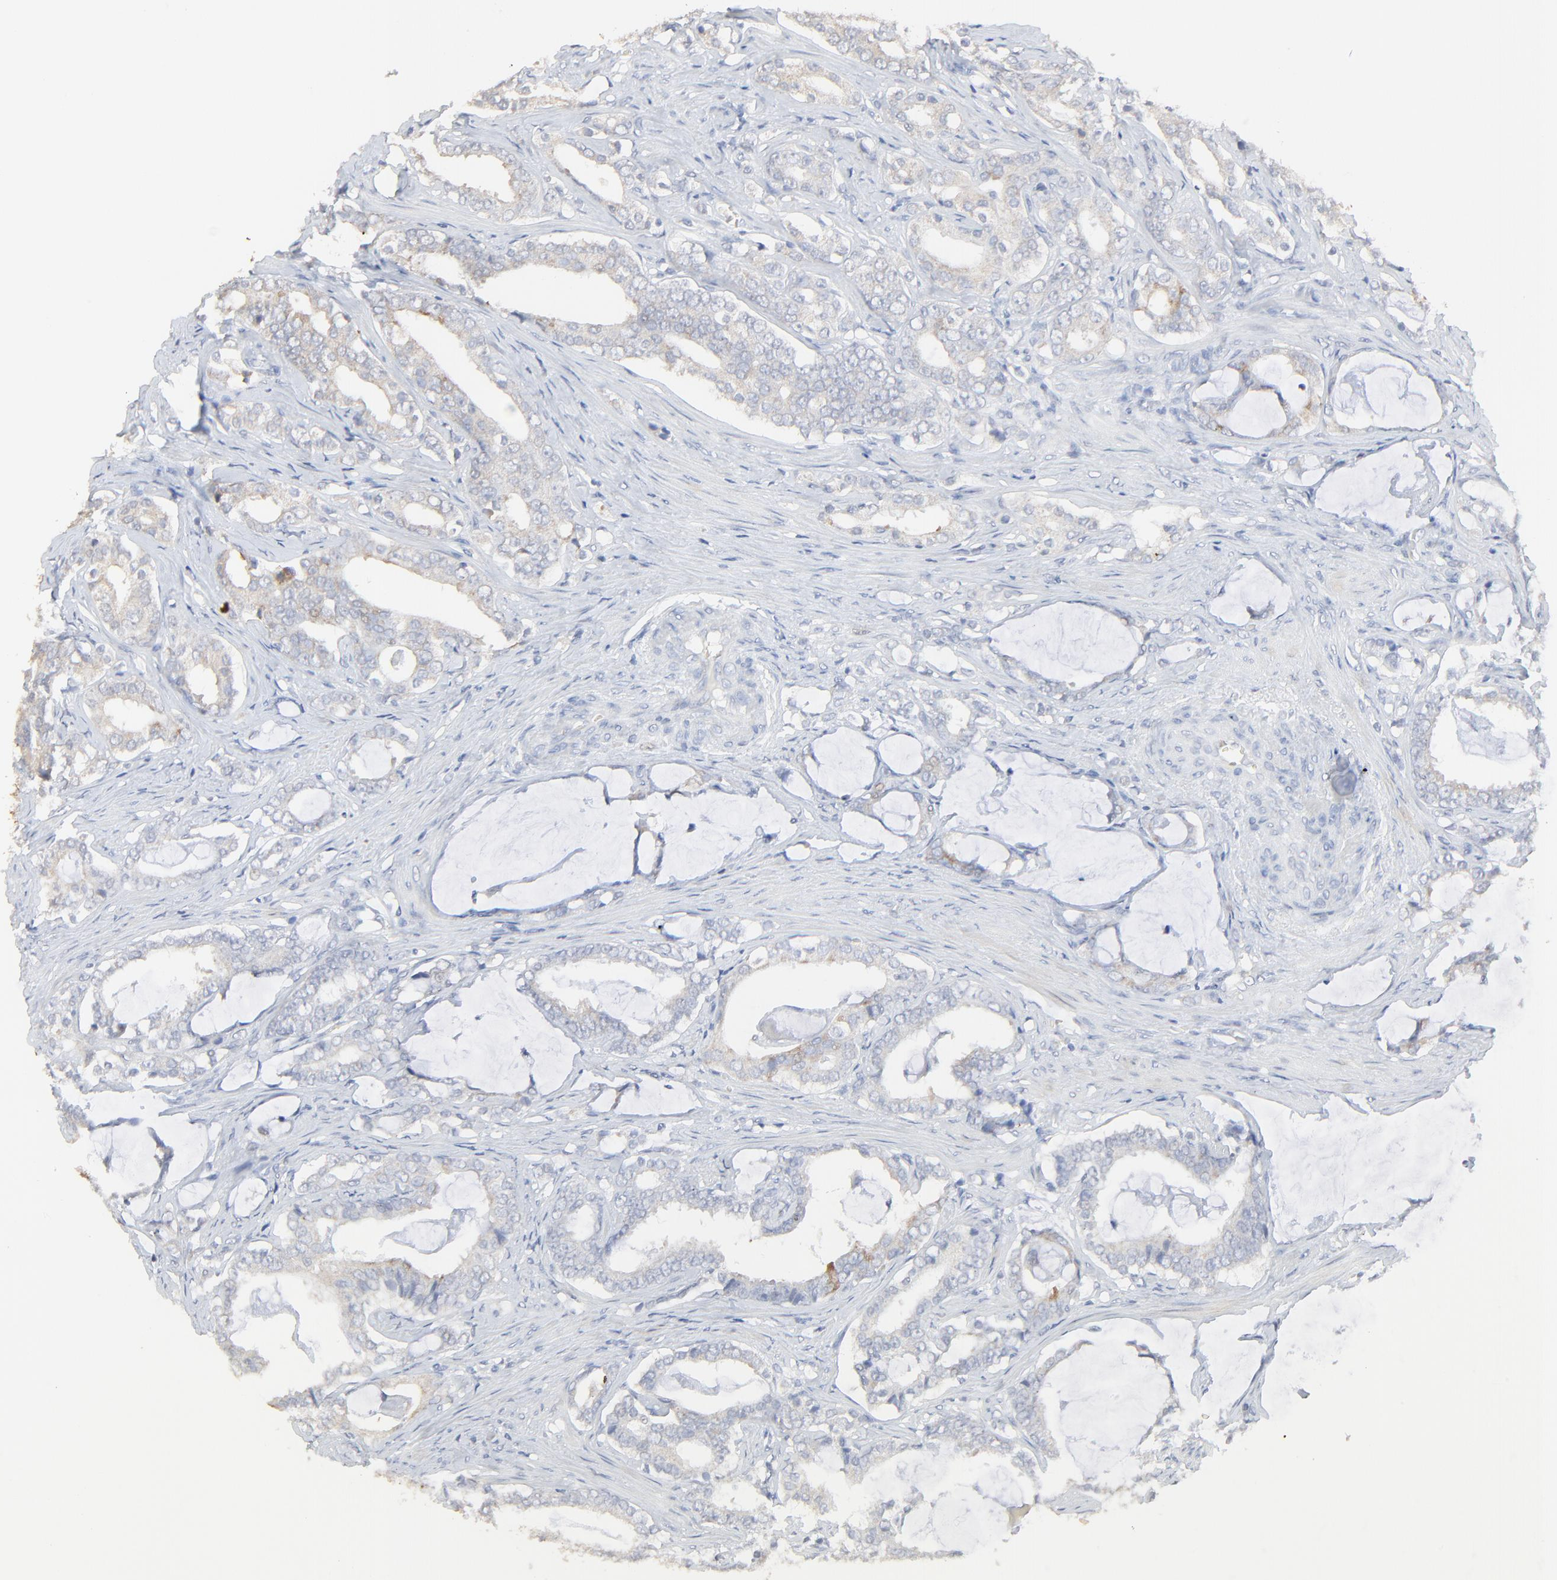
{"staining": {"intensity": "weak", "quantity": "25%-75%", "location": "cytoplasmic/membranous"}, "tissue": "prostate cancer", "cell_type": "Tumor cells", "image_type": "cancer", "snomed": [{"axis": "morphology", "description": "Adenocarcinoma, Low grade"}, {"axis": "topography", "description": "Prostate"}], "caption": "Prostate cancer stained for a protein (brown) shows weak cytoplasmic/membranous positive staining in about 25%-75% of tumor cells.", "gene": "FANCB", "patient": {"sex": "male", "age": 59}}